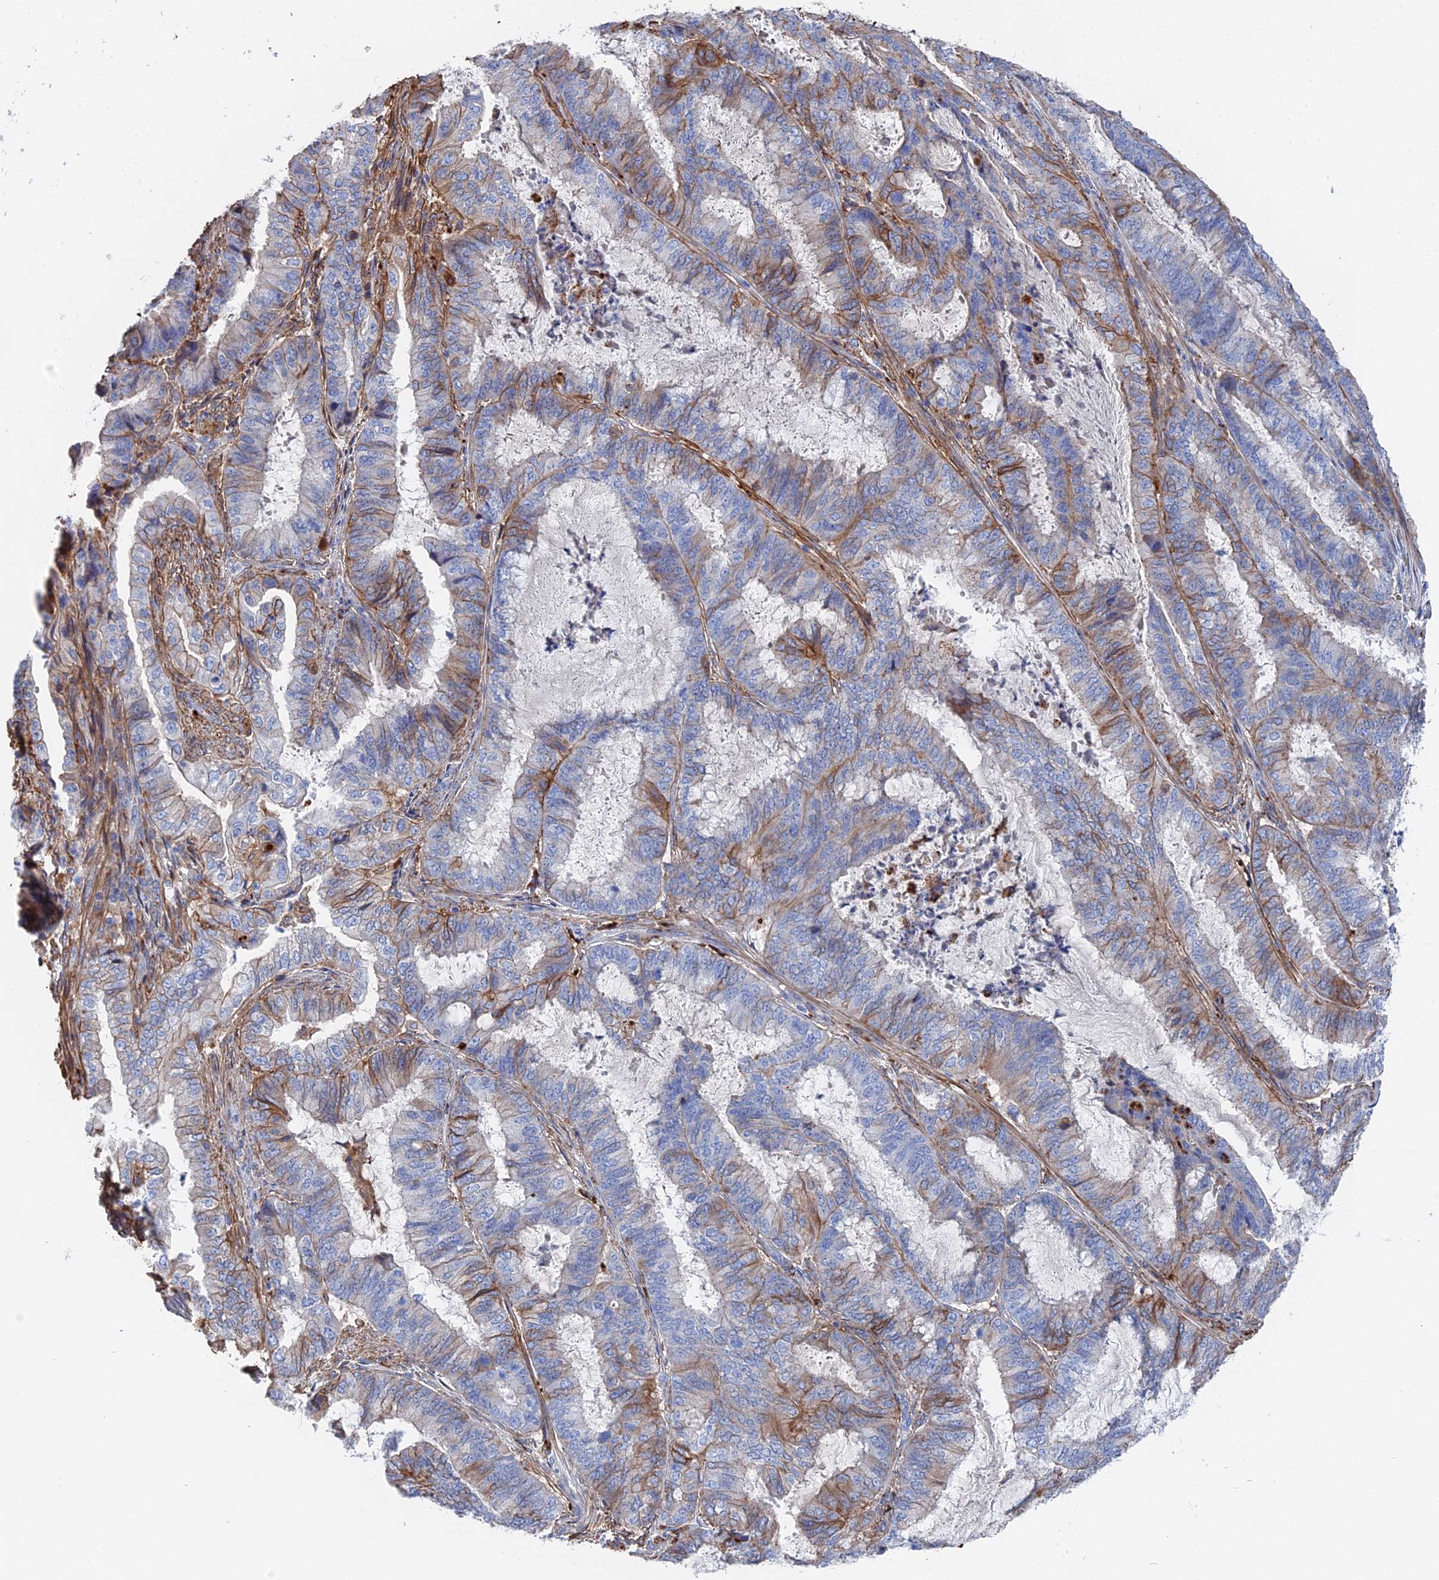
{"staining": {"intensity": "moderate", "quantity": "<25%", "location": "cytoplasmic/membranous"}, "tissue": "endometrial cancer", "cell_type": "Tumor cells", "image_type": "cancer", "snomed": [{"axis": "morphology", "description": "Adenocarcinoma, NOS"}, {"axis": "topography", "description": "Endometrium"}], "caption": "The histopathology image displays immunohistochemical staining of endometrial adenocarcinoma. There is moderate cytoplasmic/membranous staining is present in approximately <25% of tumor cells. The staining was performed using DAB to visualize the protein expression in brown, while the nuclei were stained in blue with hematoxylin (Magnification: 20x).", "gene": "STRA6", "patient": {"sex": "female", "age": 51}}